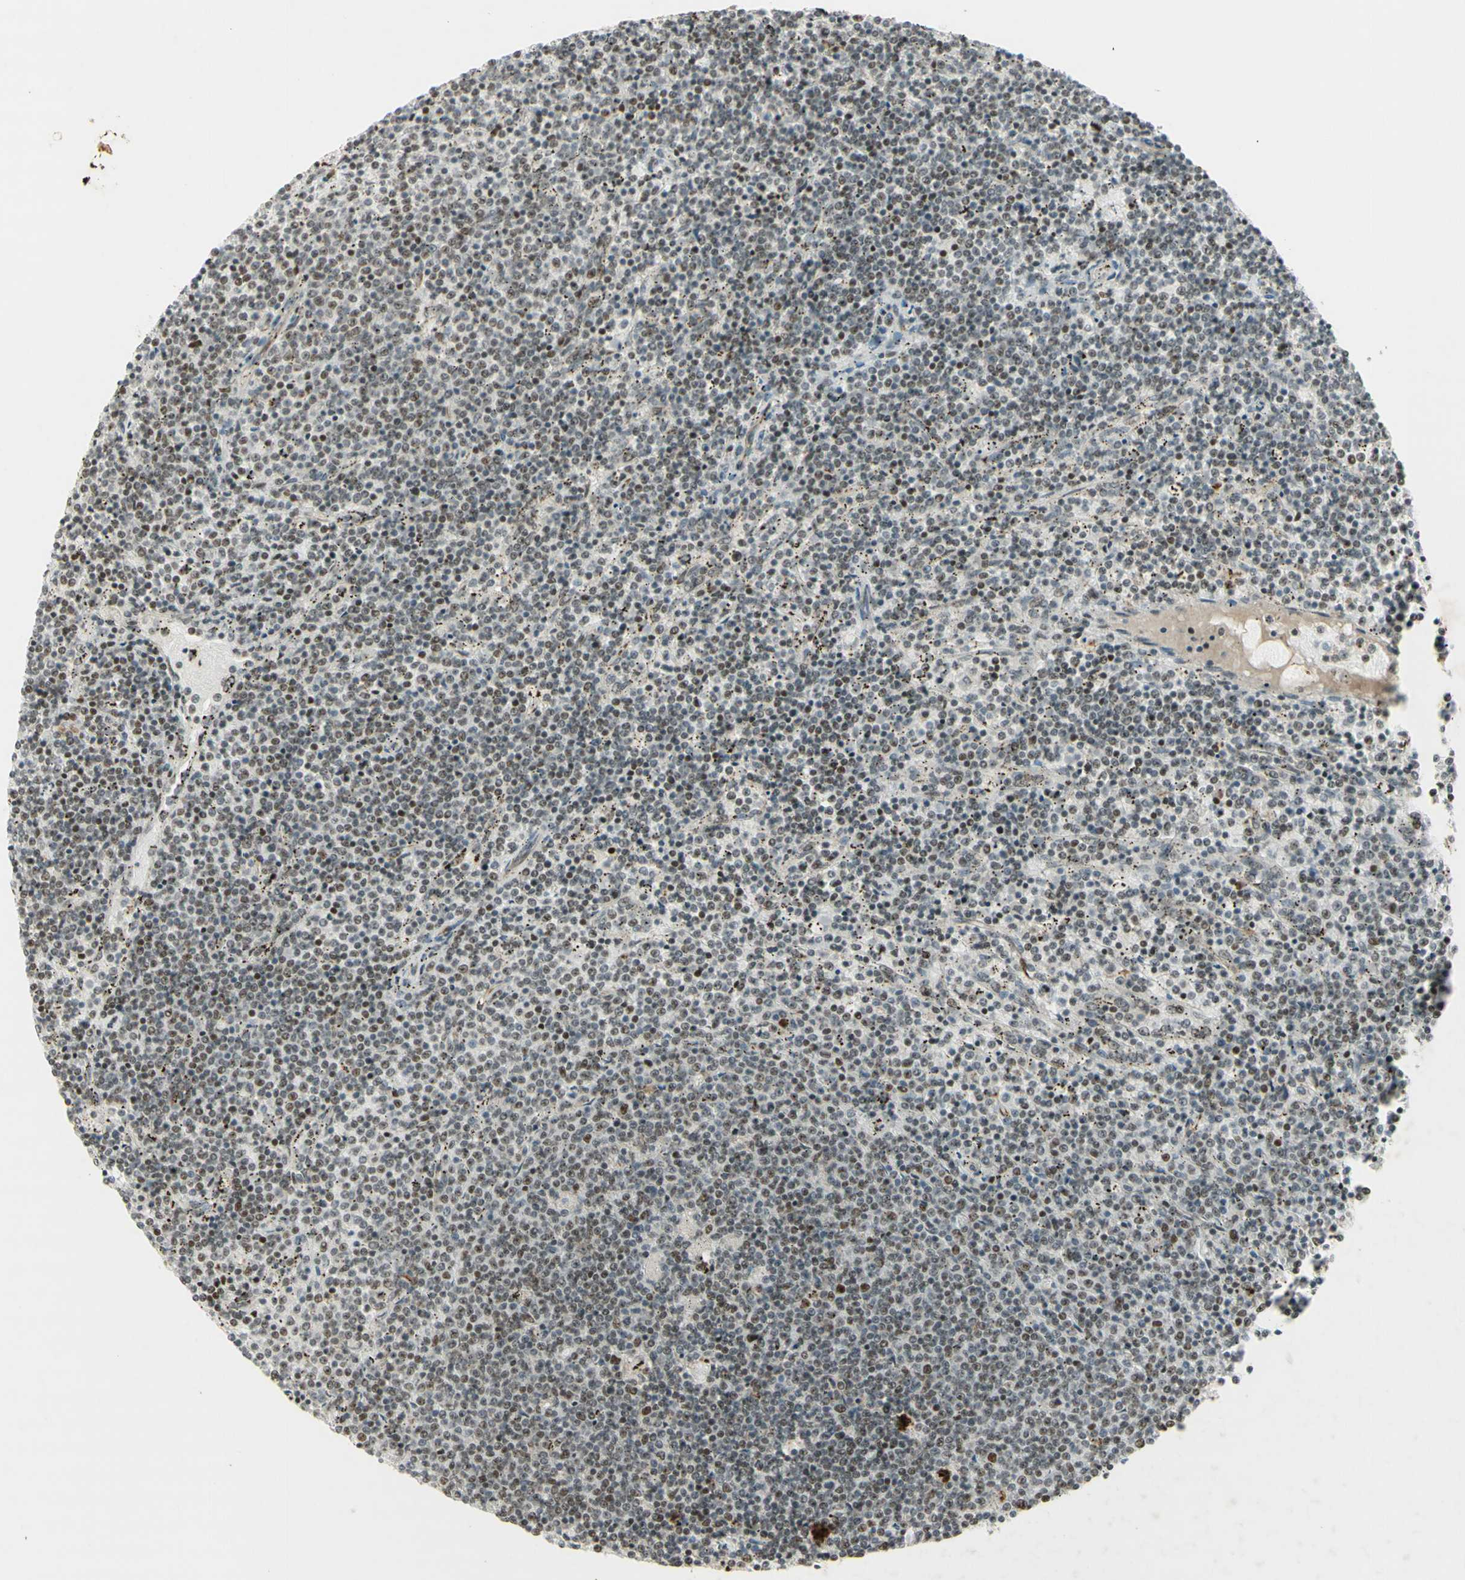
{"staining": {"intensity": "moderate", "quantity": ">75%", "location": "cytoplasmic/membranous,nuclear"}, "tissue": "lymphoma", "cell_type": "Tumor cells", "image_type": "cancer", "snomed": [{"axis": "morphology", "description": "Malignant lymphoma, non-Hodgkin's type, Low grade"}, {"axis": "topography", "description": "Spleen"}], "caption": "High-magnification brightfield microscopy of lymphoma stained with DAB (3,3'-diaminobenzidine) (brown) and counterstained with hematoxylin (blue). tumor cells exhibit moderate cytoplasmic/membranous and nuclear positivity is identified in approximately>75% of cells.", "gene": "IRF1", "patient": {"sex": "female", "age": 50}}